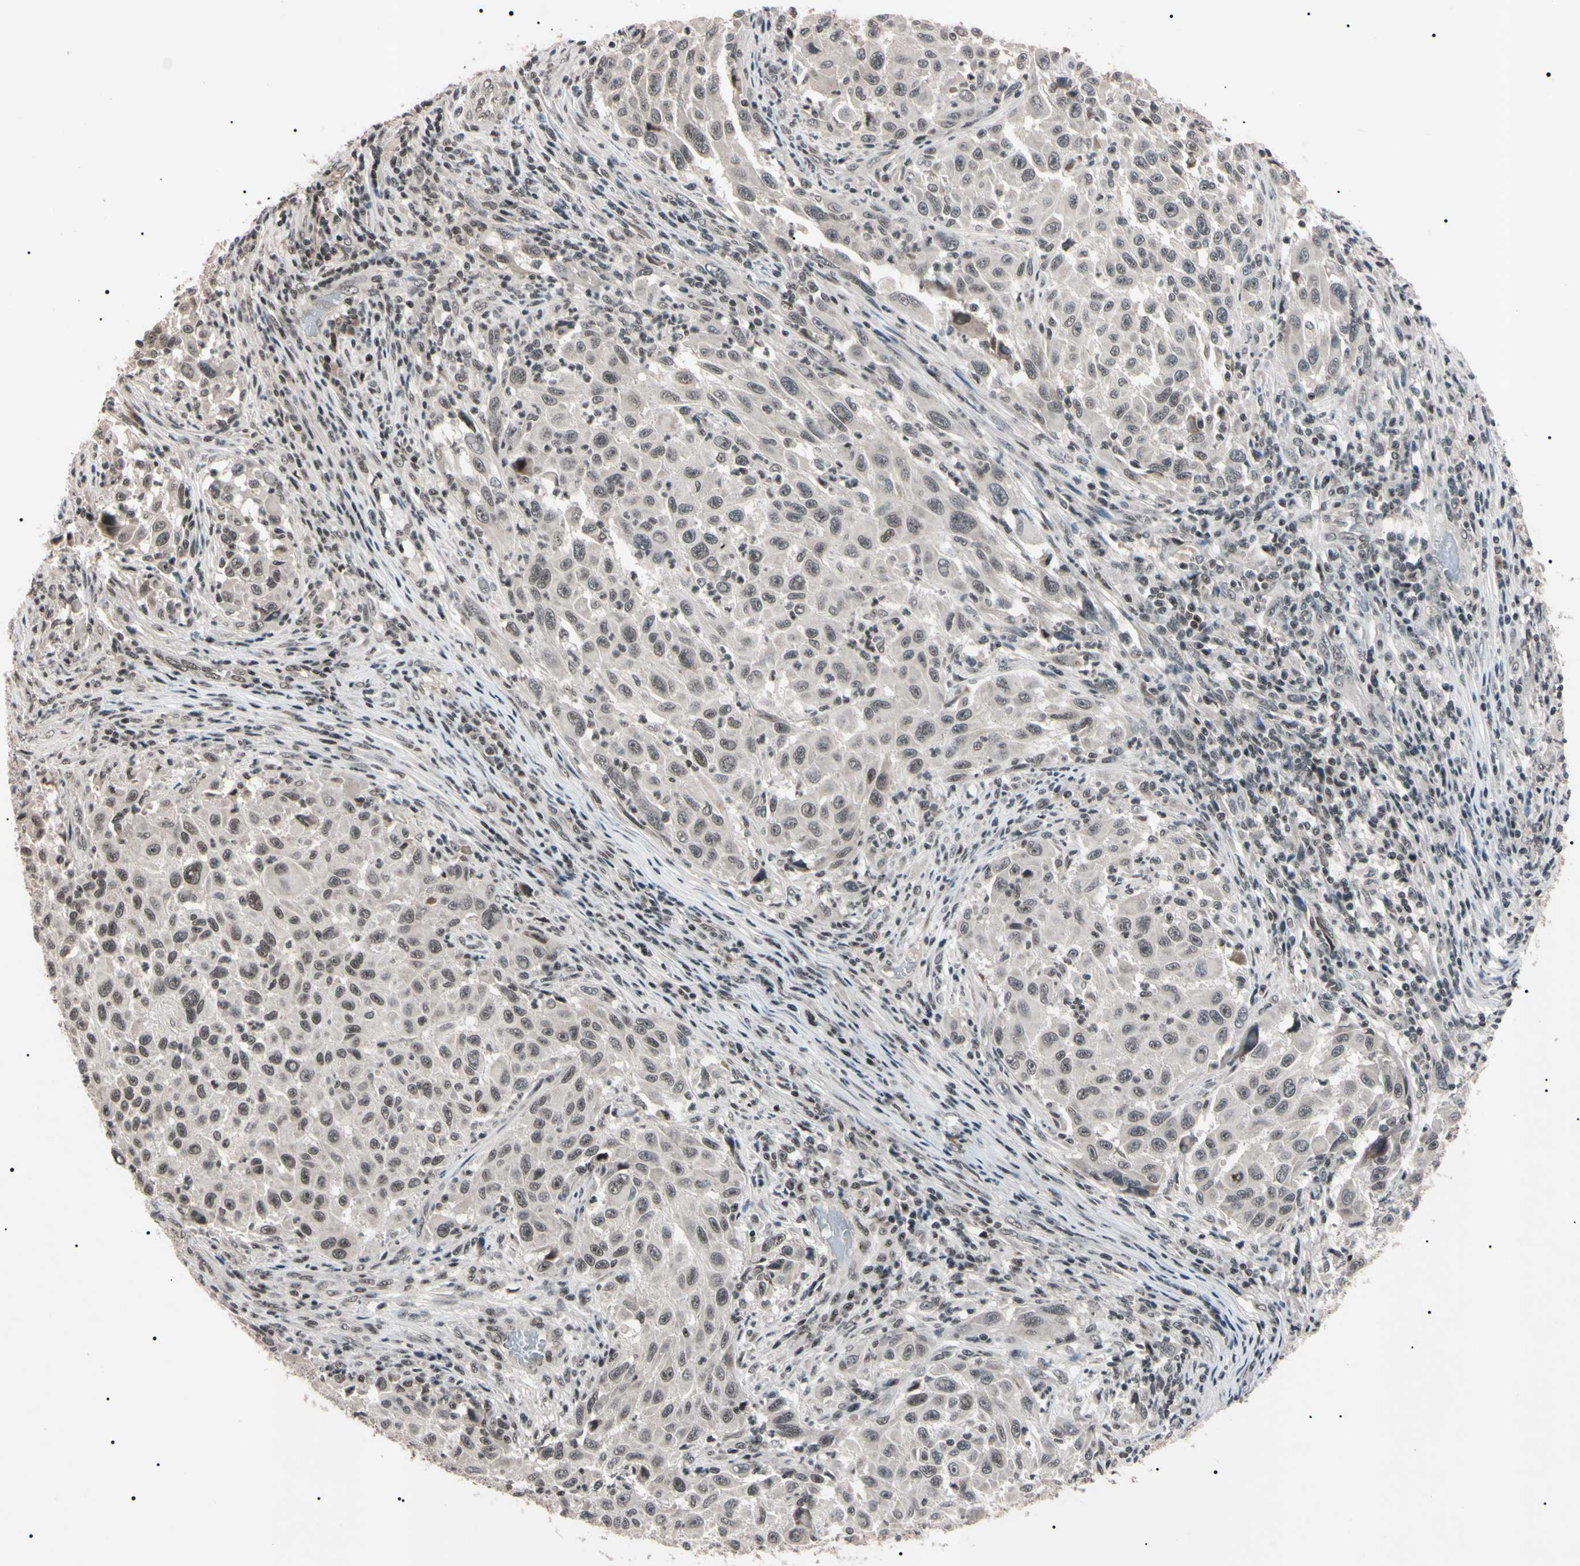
{"staining": {"intensity": "weak", "quantity": ">75%", "location": "nuclear"}, "tissue": "melanoma", "cell_type": "Tumor cells", "image_type": "cancer", "snomed": [{"axis": "morphology", "description": "Malignant melanoma, Metastatic site"}, {"axis": "topography", "description": "Lymph node"}], "caption": "Human malignant melanoma (metastatic site) stained with a brown dye shows weak nuclear positive positivity in about >75% of tumor cells.", "gene": "YY1", "patient": {"sex": "male", "age": 61}}